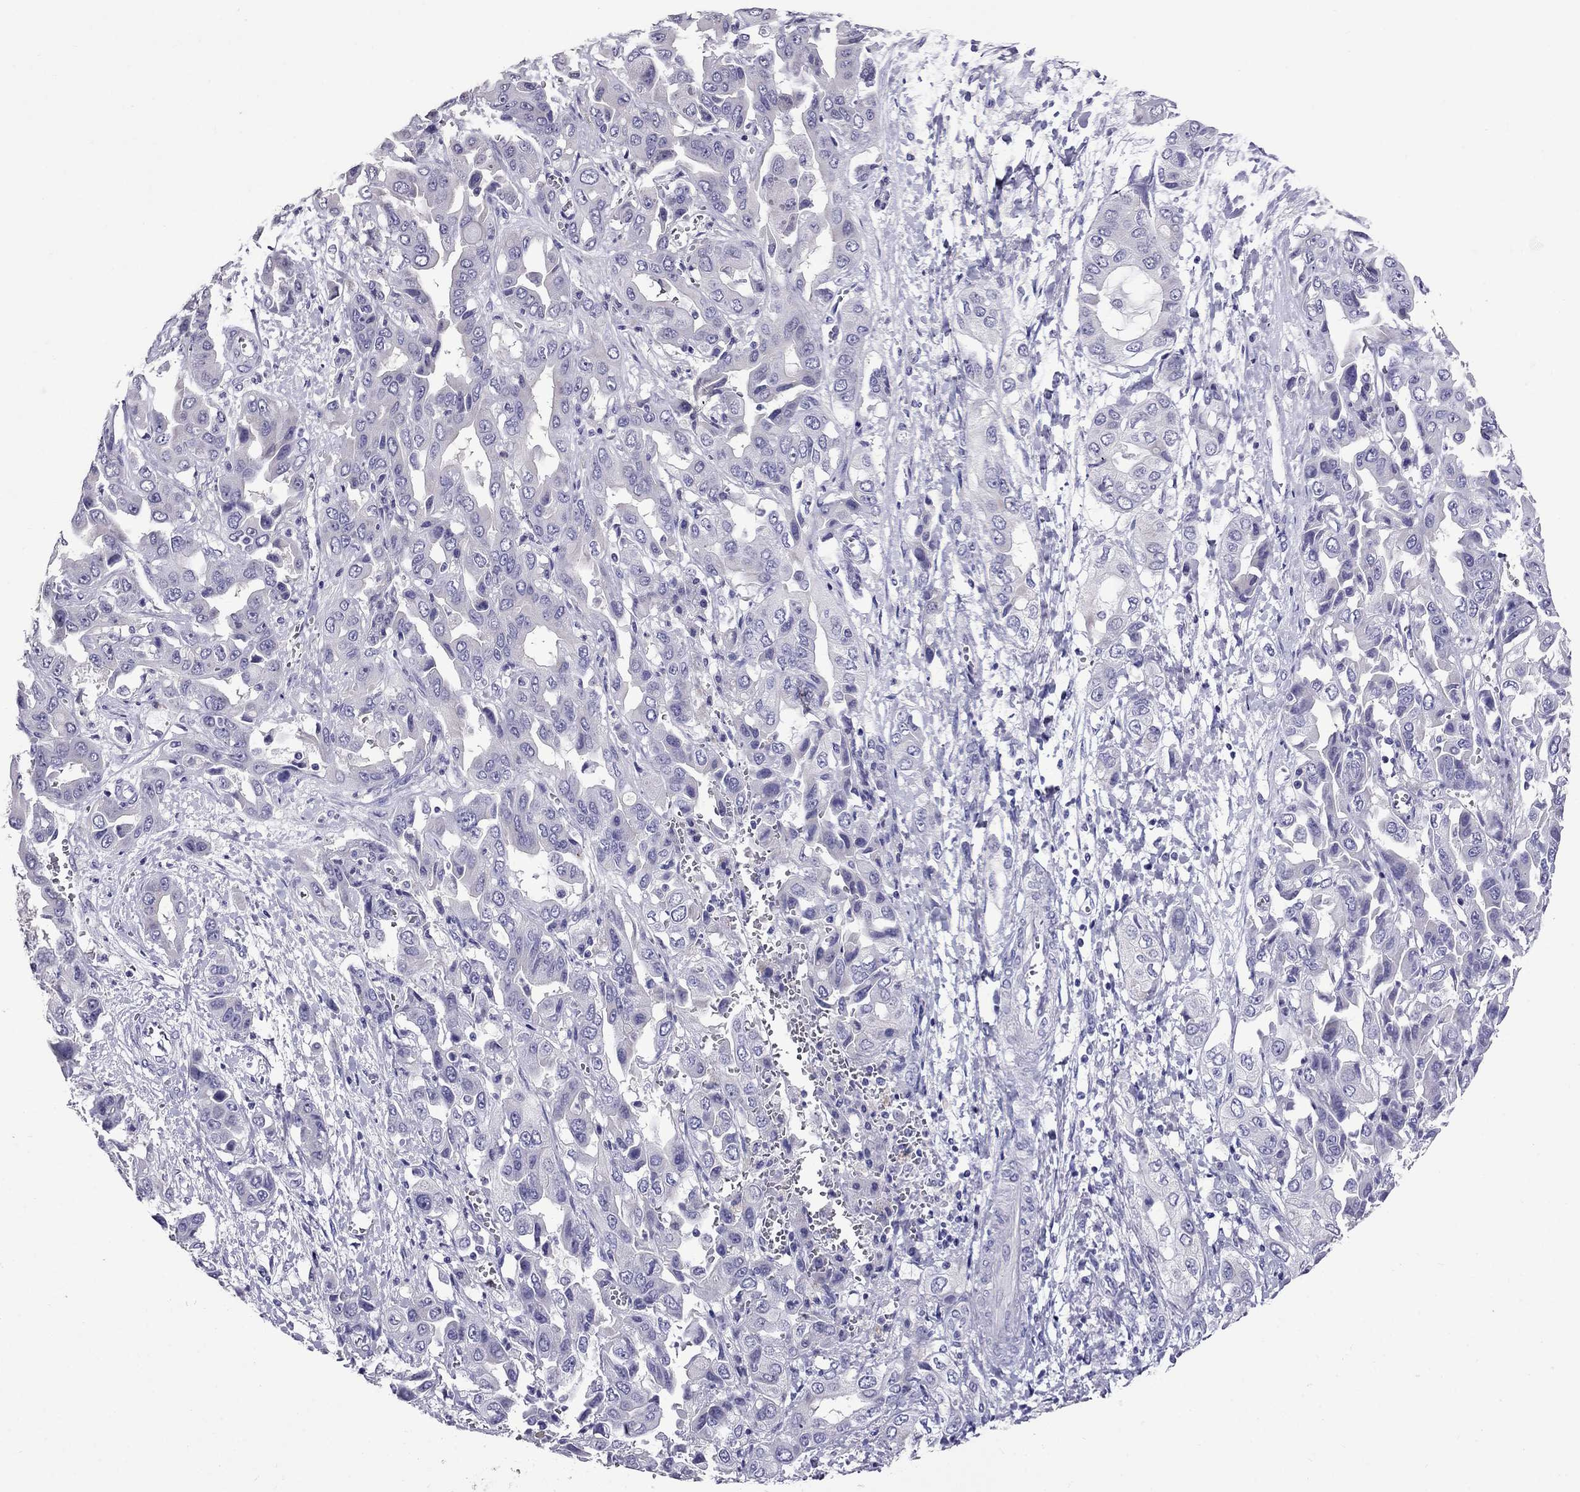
{"staining": {"intensity": "negative", "quantity": "none", "location": "none"}, "tissue": "liver cancer", "cell_type": "Tumor cells", "image_type": "cancer", "snomed": [{"axis": "morphology", "description": "Cholangiocarcinoma"}, {"axis": "topography", "description": "Liver"}], "caption": "Immunohistochemistry of liver cancer (cholangiocarcinoma) reveals no positivity in tumor cells.", "gene": "OXCT2", "patient": {"sex": "female", "age": 52}}